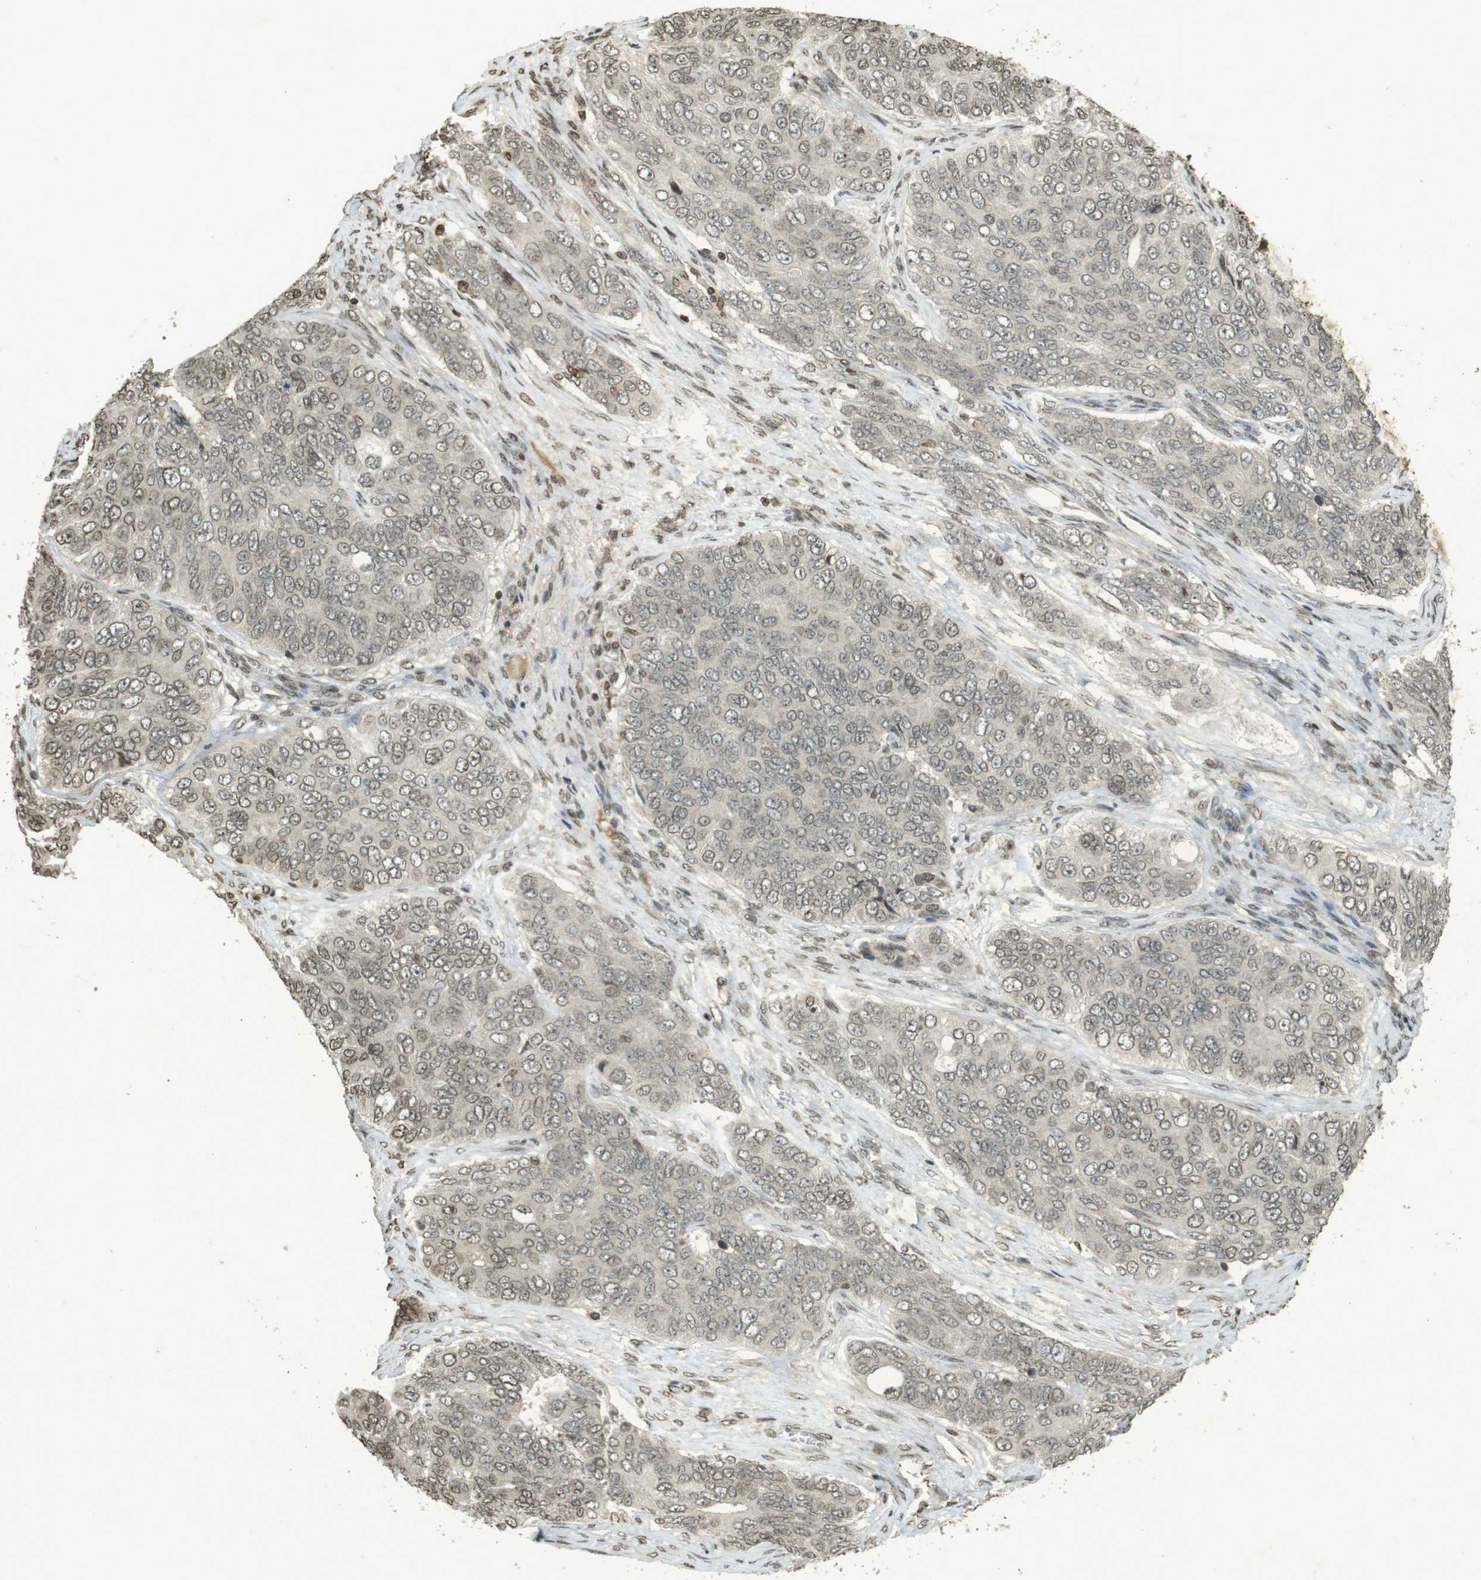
{"staining": {"intensity": "weak", "quantity": ">75%", "location": "nuclear"}, "tissue": "ovarian cancer", "cell_type": "Tumor cells", "image_type": "cancer", "snomed": [{"axis": "morphology", "description": "Carcinoma, endometroid"}, {"axis": "topography", "description": "Ovary"}], "caption": "This is an image of immunohistochemistry staining of ovarian cancer, which shows weak staining in the nuclear of tumor cells.", "gene": "ORC4", "patient": {"sex": "female", "age": 51}}